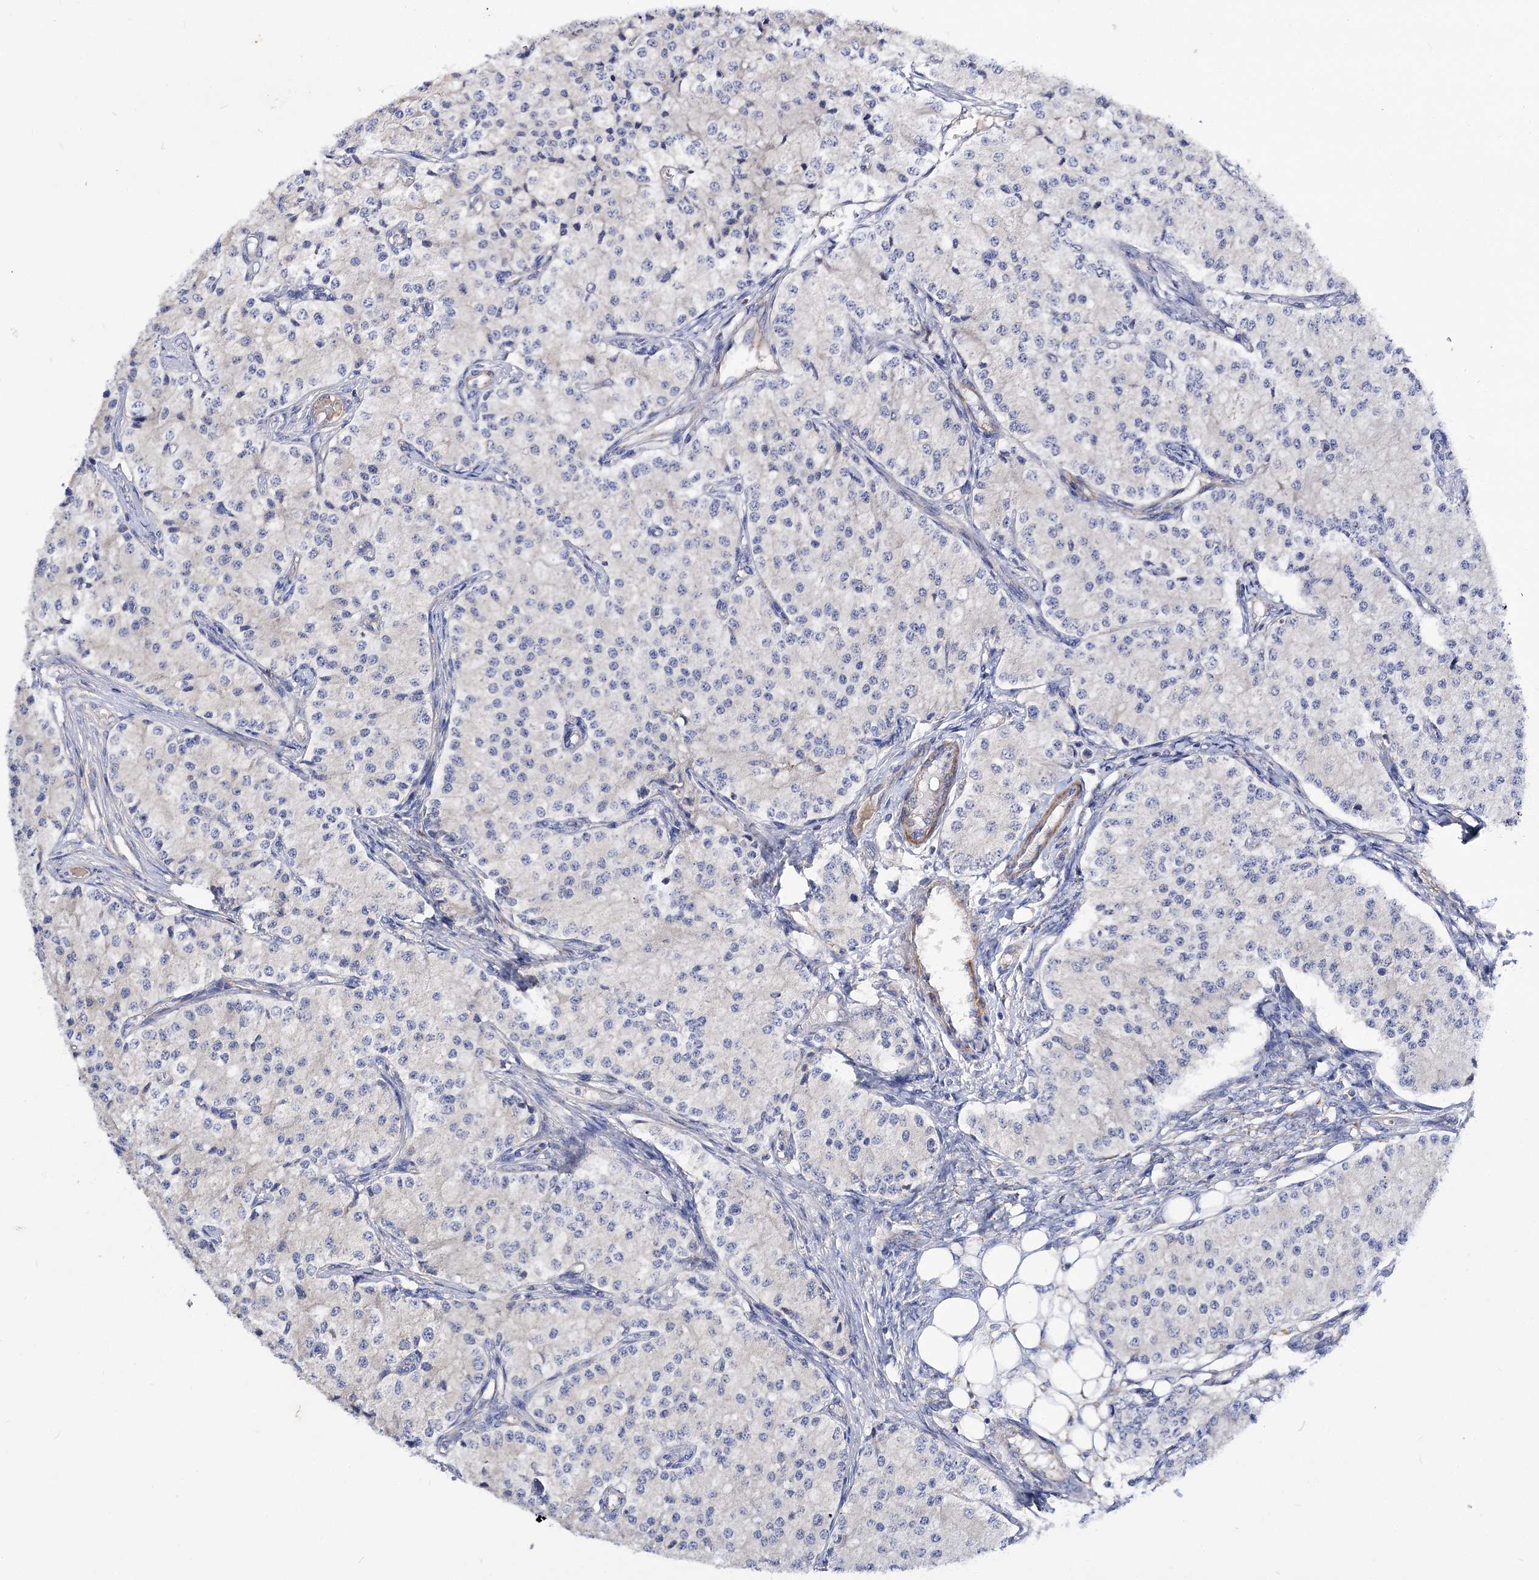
{"staining": {"intensity": "negative", "quantity": "none", "location": "none"}, "tissue": "carcinoid", "cell_type": "Tumor cells", "image_type": "cancer", "snomed": [{"axis": "morphology", "description": "Carcinoid, malignant, NOS"}, {"axis": "topography", "description": "Colon"}], "caption": "IHC image of neoplastic tissue: human malignant carcinoid stained with DAB (3,3'-diaminobenzidine) reveals no significant protein staining in tumor cells.", "gene": "NUDCD2", "patient": {"sex": "female", "age": 52}}